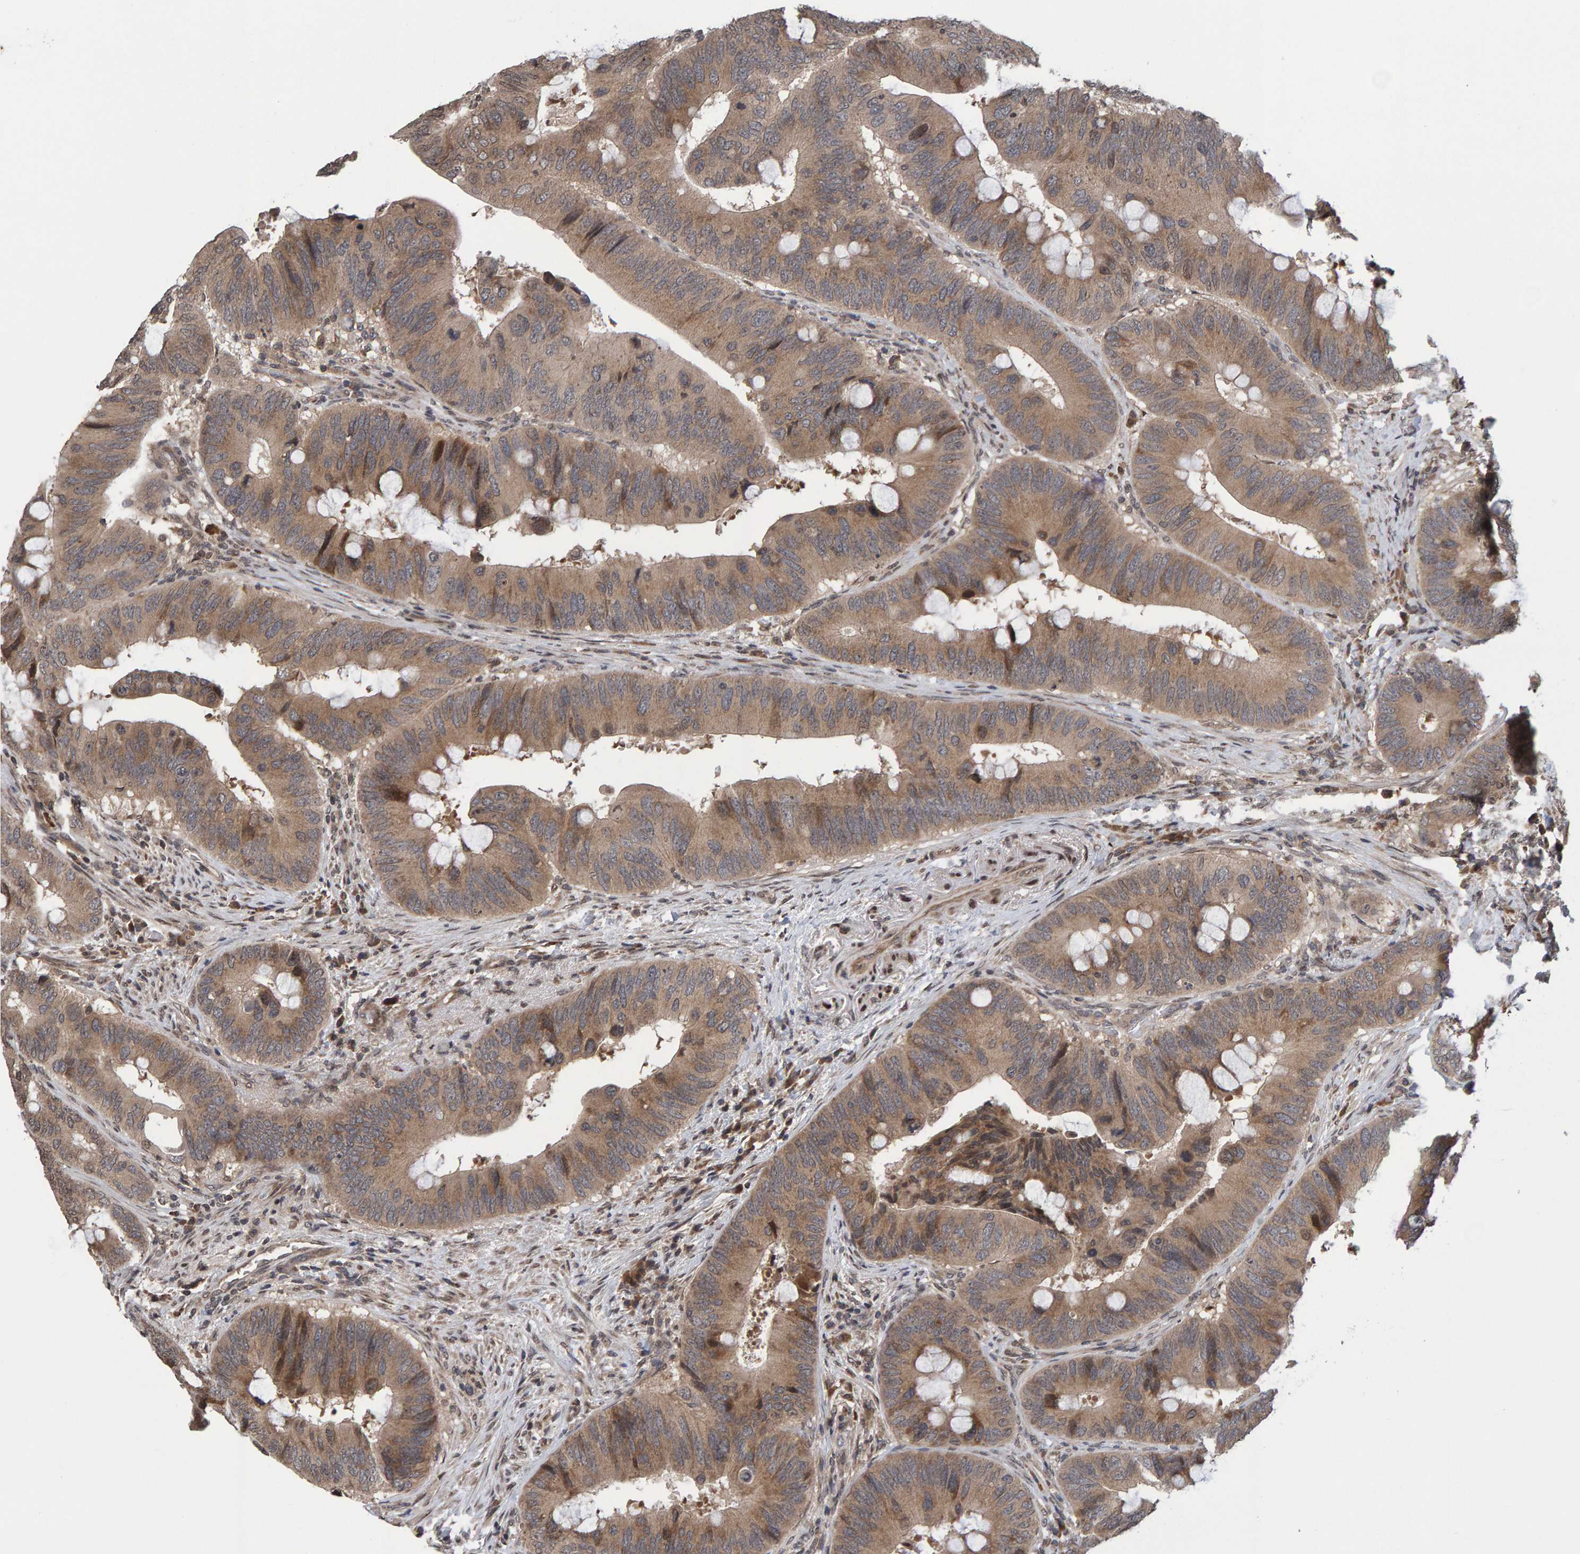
{"staining": {"intensity": "moderate", "quantity": ">75%", "location": "cytoplasmic/membranous"}, "tissue": "colorectal cancer", "cell_type": "Tumor cells", "image_type": "cancer", "snomed": [{"axis": "morphology", "description": "Adenocarcinoma, NOS"}, {"axis": "topography", "description": "Colon"}], "caption": "A brown stain shows moderate cytoplasmic/membranous staining of a protein in colorectal adenocarcinoma tumor cells.", "gene": "GAB2", "patient": {"sex": "male", "age": 71}}